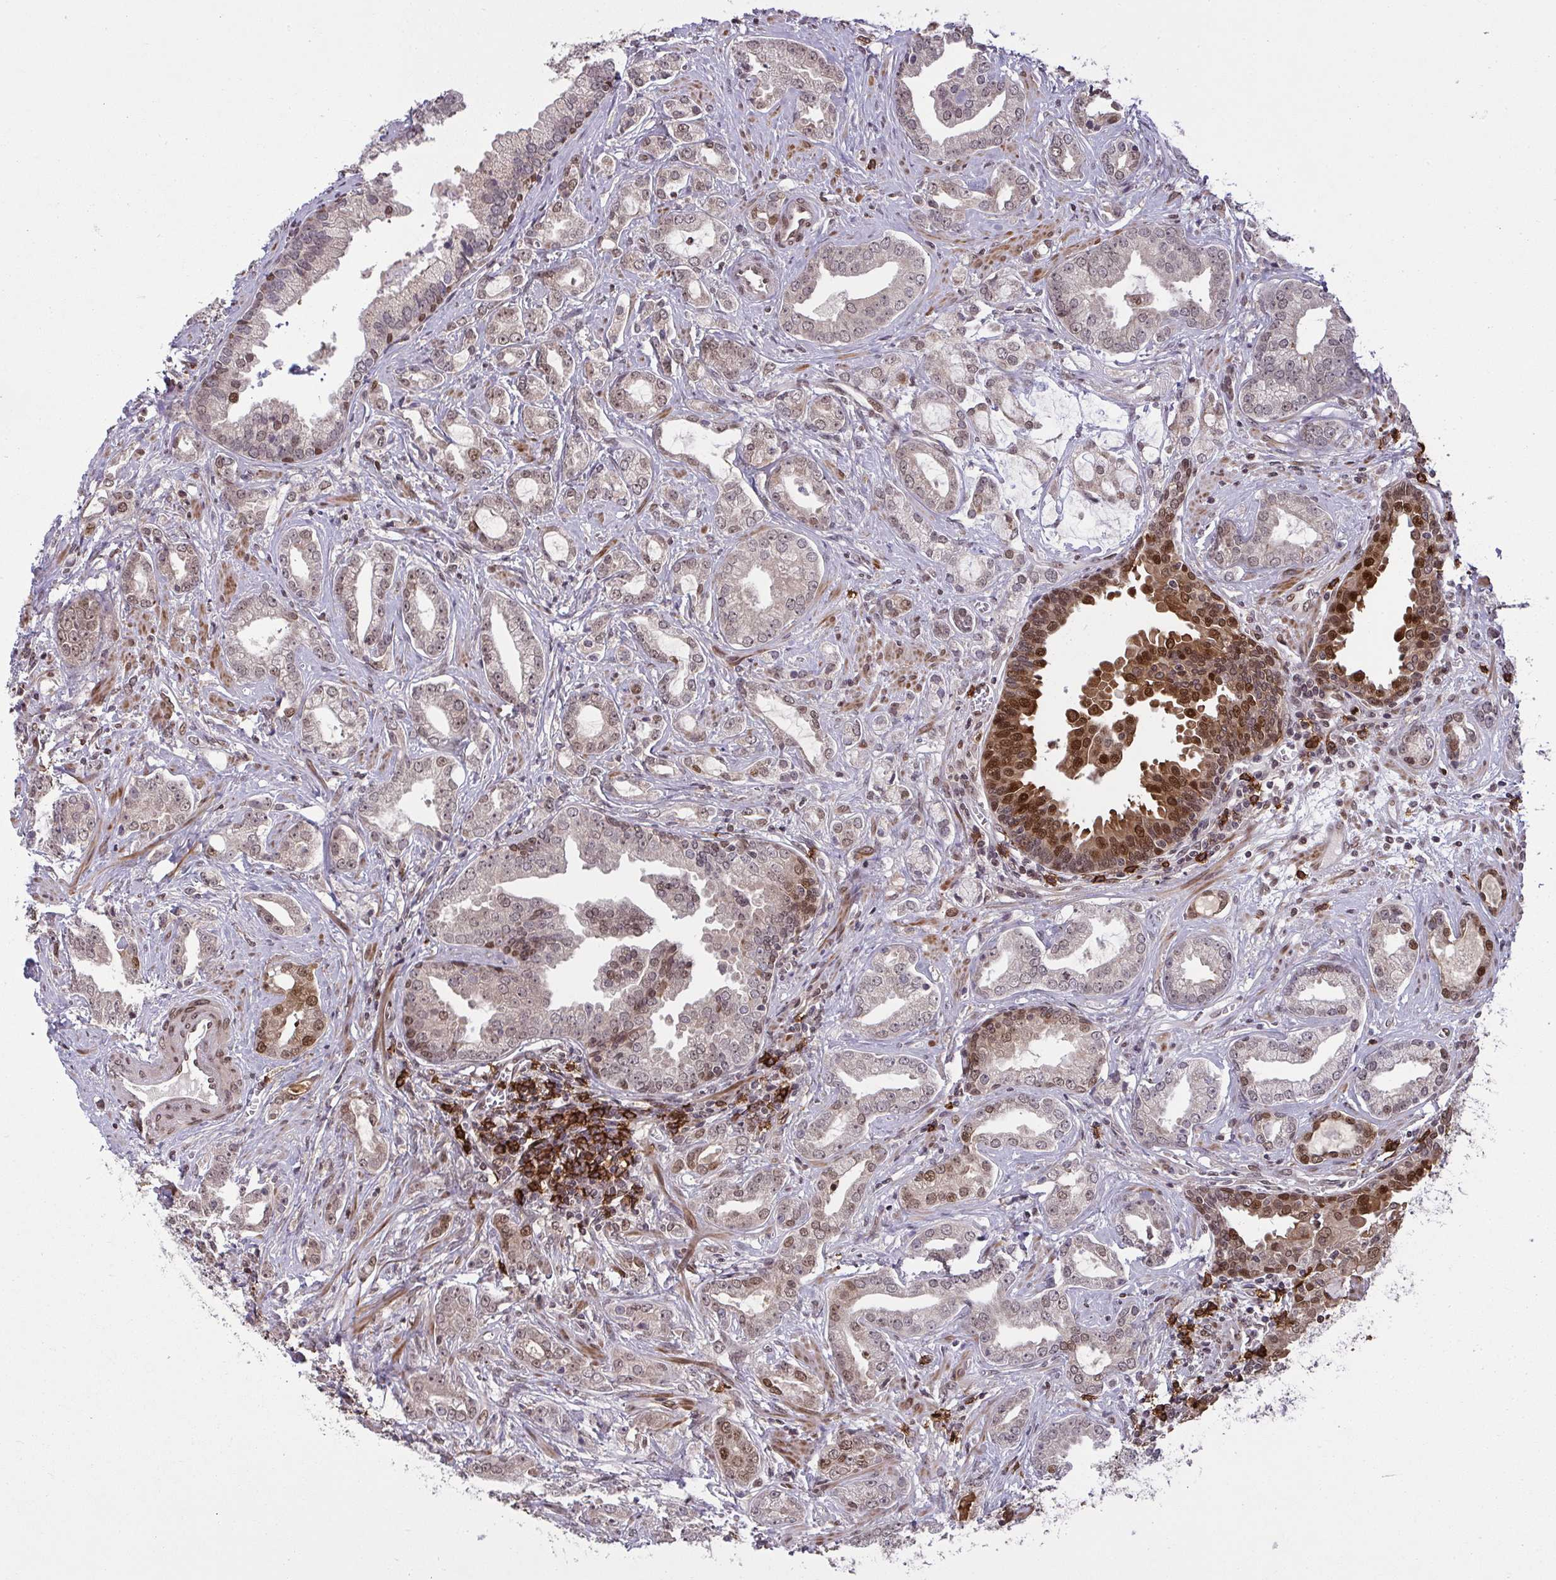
{"staining": {"intensity": "moderate", "quantity": "<25%", "location": "nuclear"}, "tissue": "prostate cancer", "cell_type": "Tumor cells", "image_type": "cancer", "snomed": [{"axis": "morphology", "description": "Adenocarcinoma, Medium grade"}, {"axis": "topography", "description": "Prostate"}], "caption": "The immunohistochemical stain highlights moderate nuclear staining in tumor cells of adenocarcinoma (medium-grade) (prostate) tissue.", "gene": "UXT", "patient": {"sex": "male", "age": 57}}